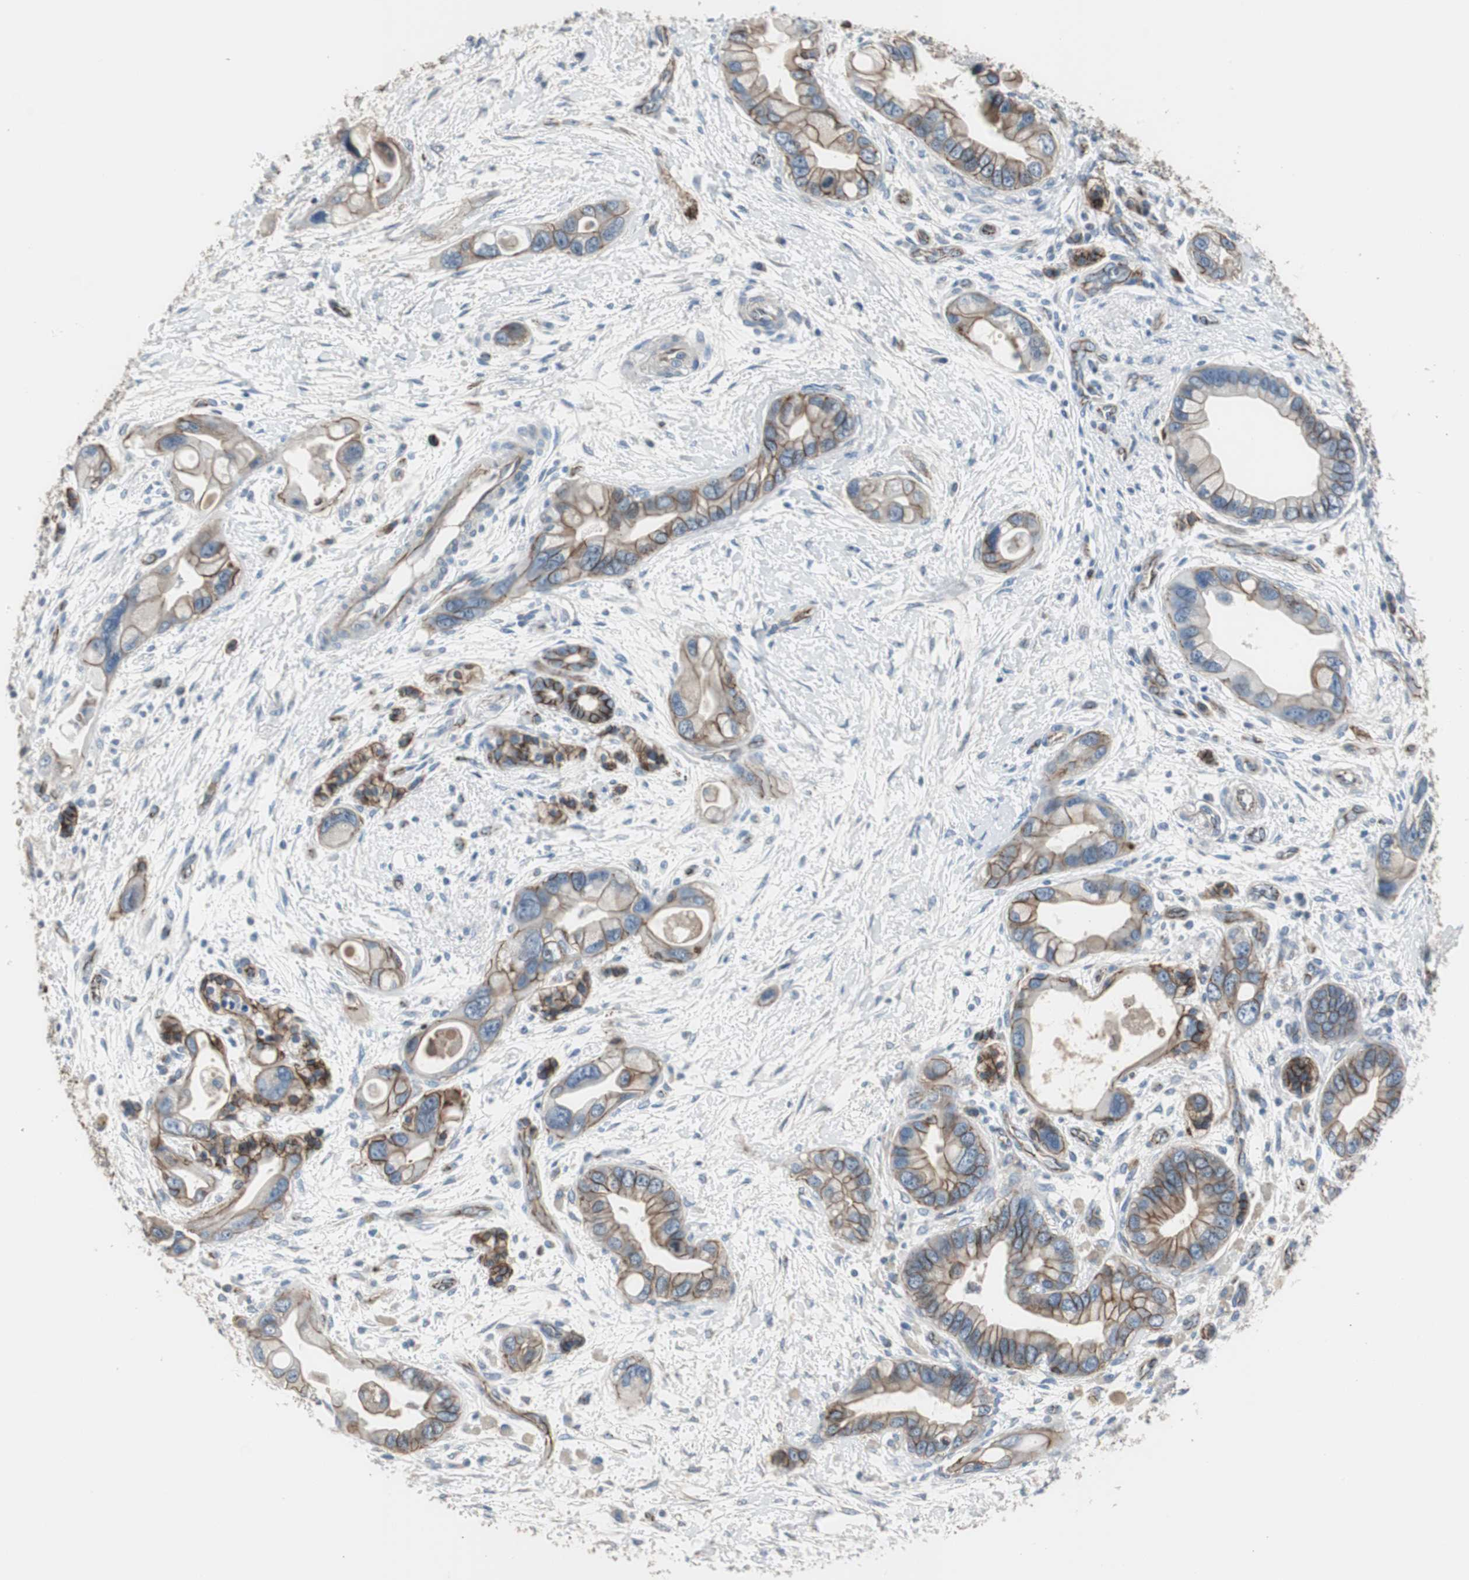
{"staining": {"intensity": "moderate", "quantity": ">75%", "location": "cytoplasmic/membranous"}, "tissue": "pancreatic cancer", "cell_type": "Tumor cells", "image_type": "cancer", "snomed": [{"axis": "morphology", "description": "Adenocarcinoma, NOS"}, {"axis": "topography", "description": "Pancreas"}], "caption": "DAB immunohistochemical staining of human pancreatic adenocarcinoma demonstrates moderate cytoplasmic/membranous protein staining in about >75% of tumor cells.", "gene": "STXBP4", "patient": {"sex": "female", "age": 77}}